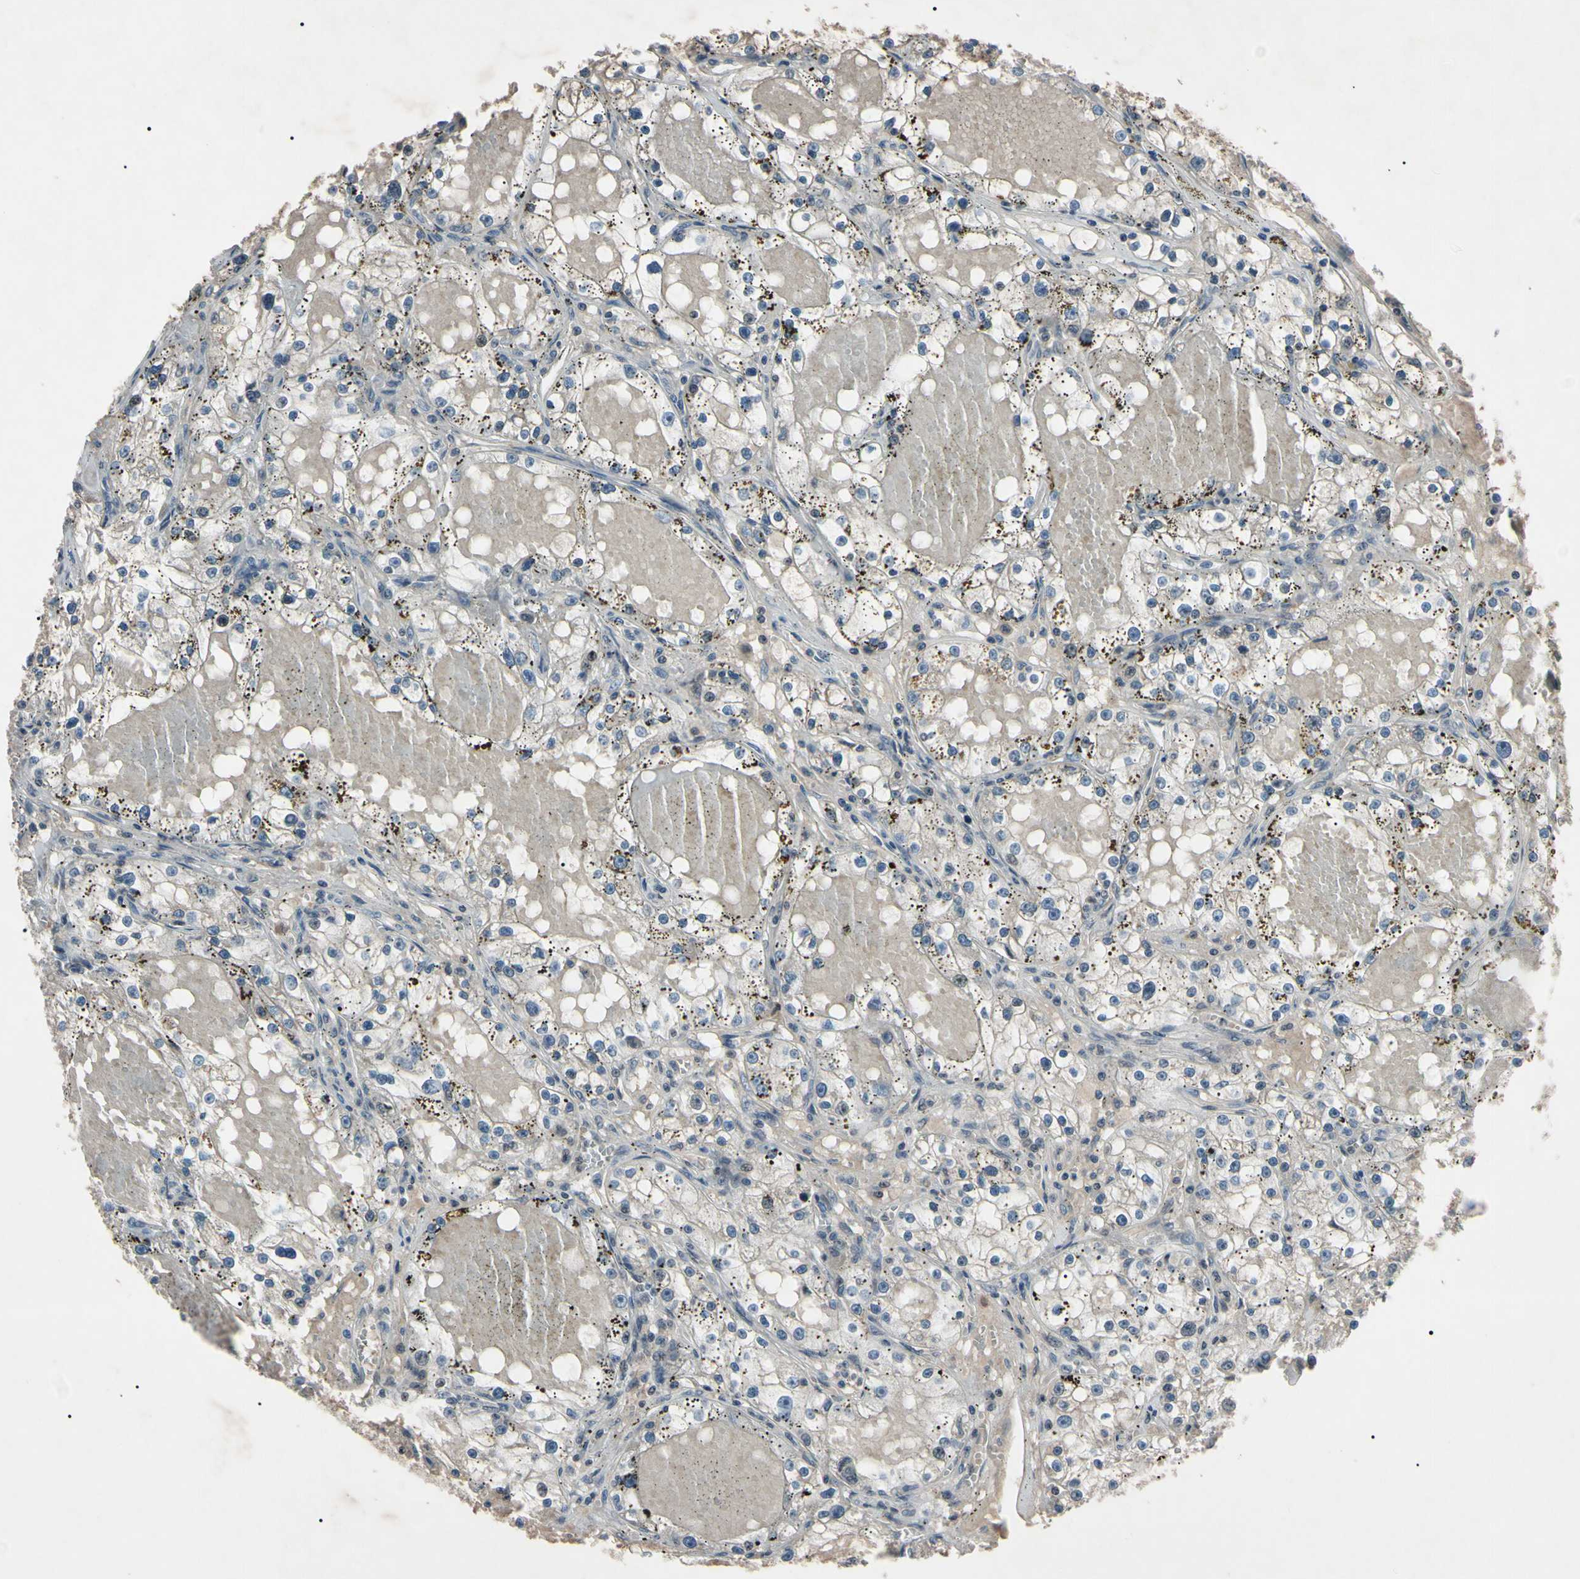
{"staining": {"intensity": "negative", "quantity": "none", "location": "none"}, "tissue": "renal cancer", "cell_type": "Tumor cells", "image_type": "cancer", "snomed": [{"axis": "morphology", "description": "Adenocarcinoma, NOS"}, {"axis": "topography", "description": "Kidney"}], "caption": "There is no significant staining in tumor cells of adenocarcinoma (renal).", "gene": "YY1", "patient": {"sex": "male", "age": 56}}